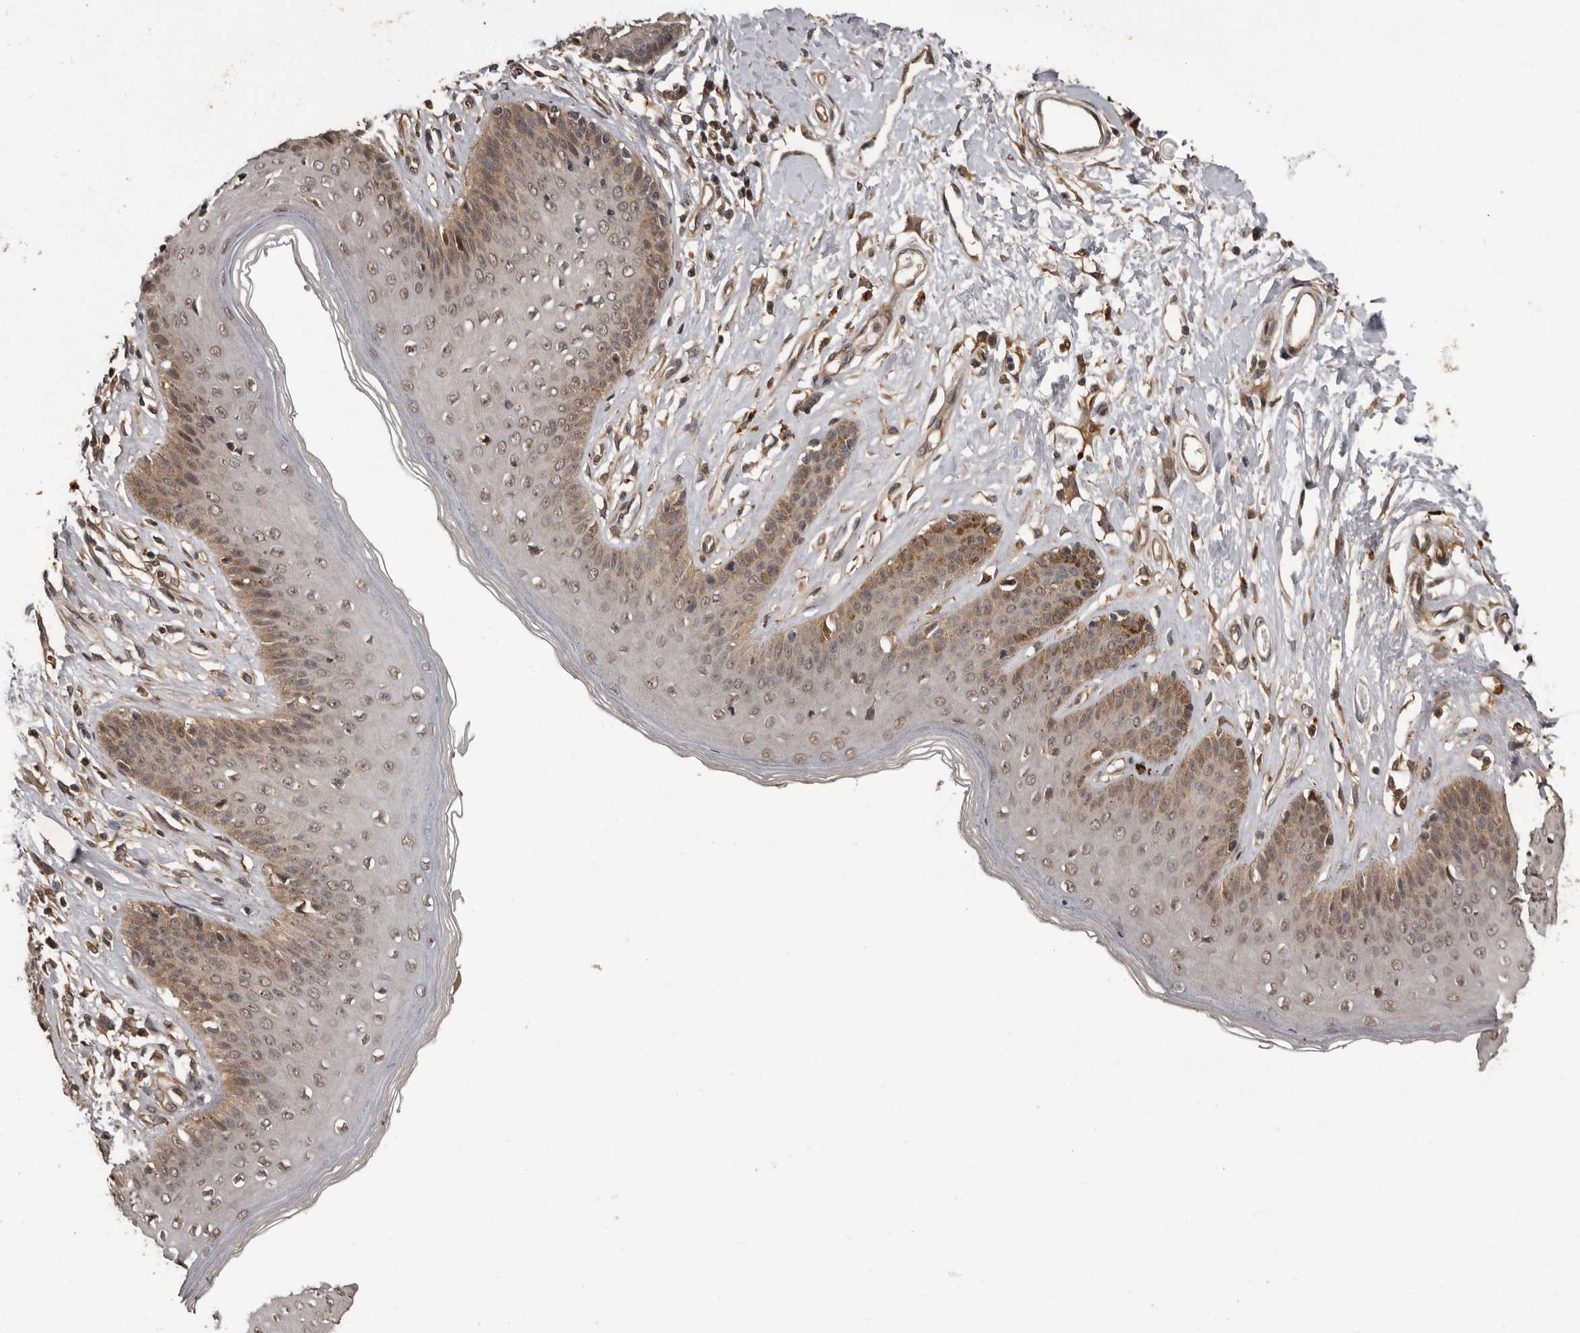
{"staining": {"intensity": "moderate", "quantity": "25%-75%", "location": "cytoplasmic/membranous,nuclear"}, "tissue": "skin", "cell_type": "Epidermal cells", "image_type": "normal", "snomed": [{"axis": "morphology", "description": "Normal tissue, NOS"}, {"axis": "morphology", "description": "Squamous cell carcinoma, NOS"}, {"axis": "topography", "description": "Vulva"}], "caption": "Human skin stained with a brown dye reveals moderate cytoplasmic/membranous,nuclear positive positivity in approximately 25%-75% of epidermal cells.", "gene": "AHR", "patient": {"sex": "female", "age": 85}}